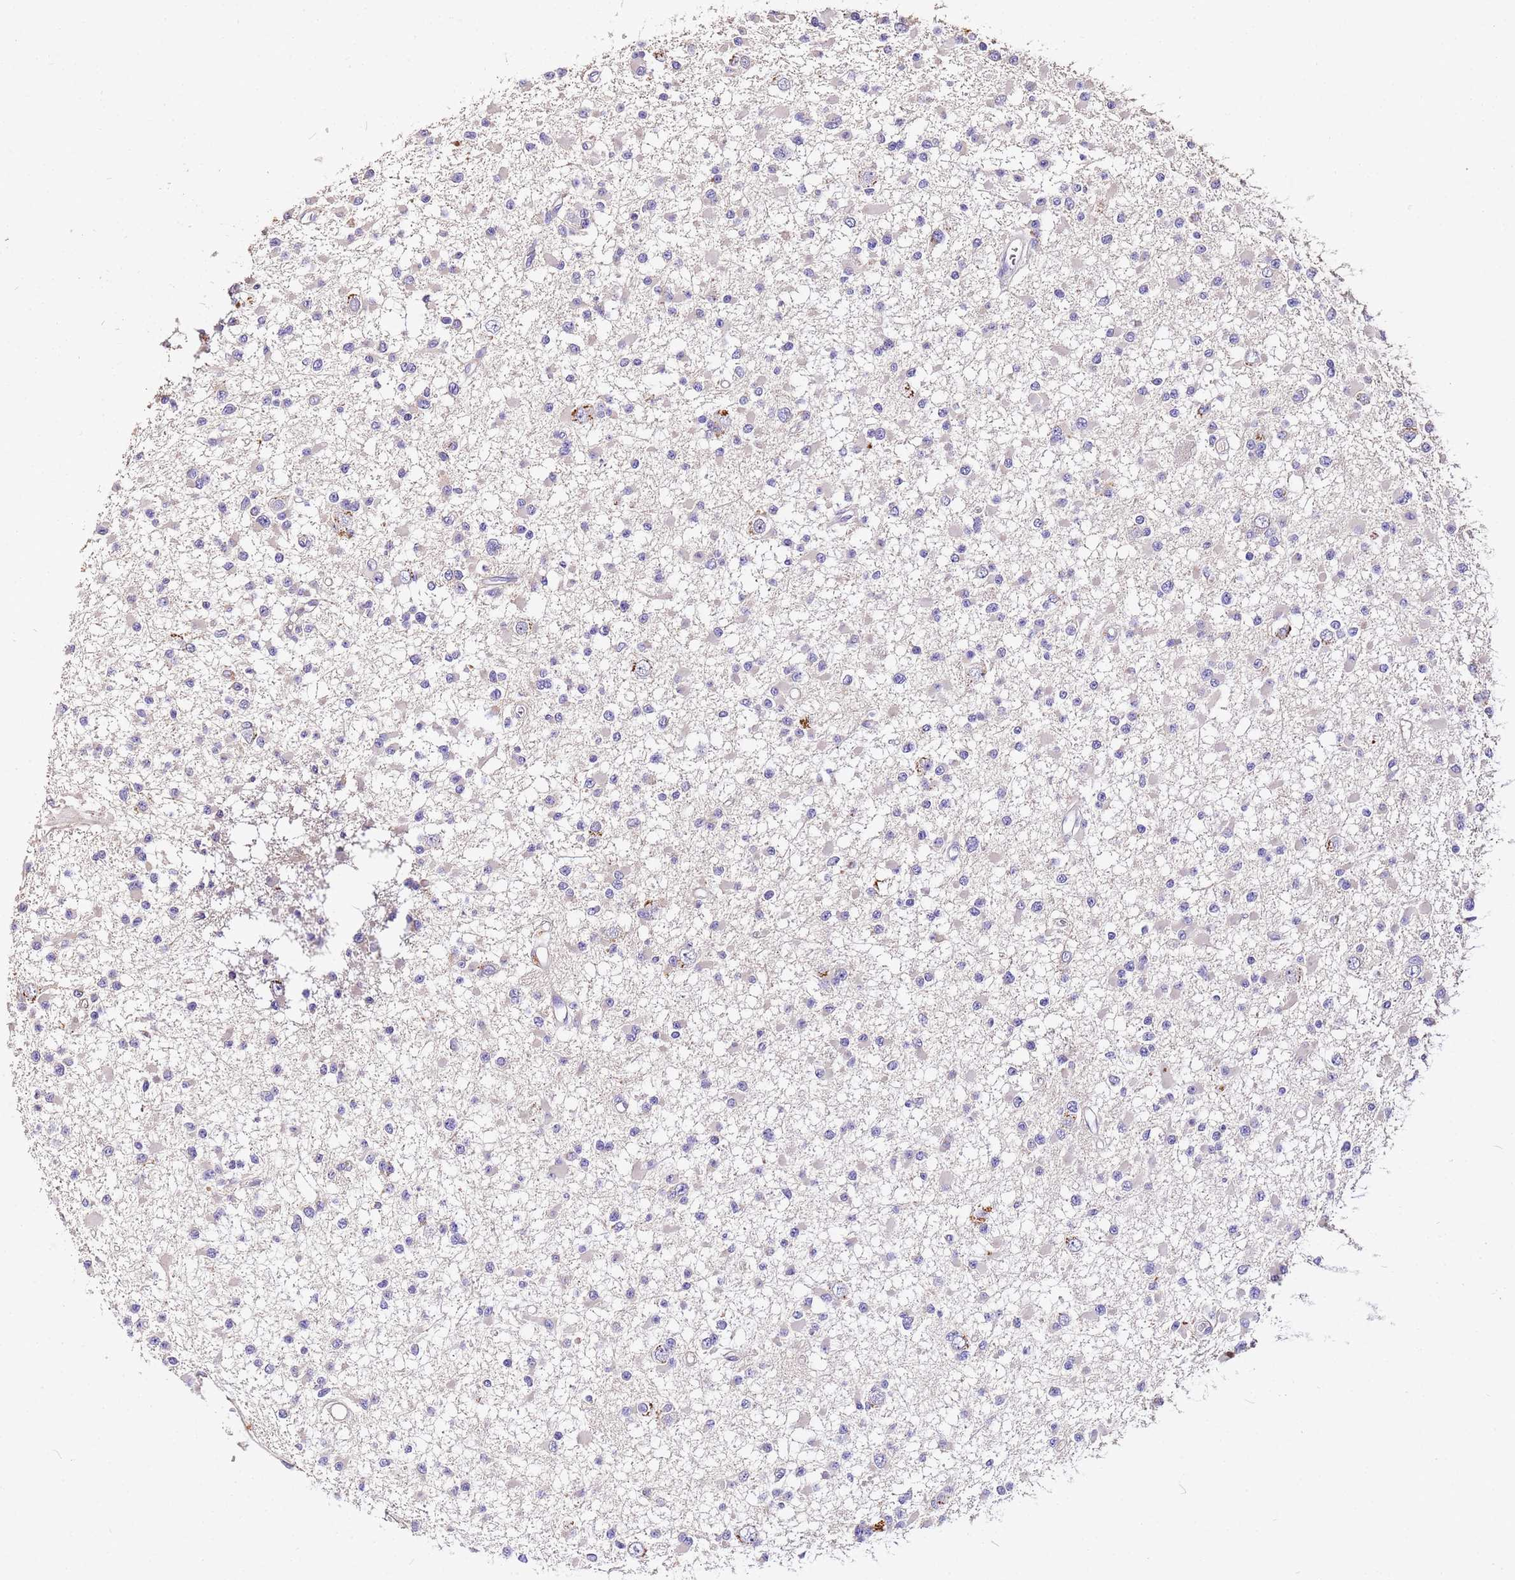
{"staining": {"intensity": "negative", "quantity": "none", "location": "none"}, "tissue": "glioma", "cell_type": "Tumor cells", "image_type": "cancer", "snomed": [{"axis": "morphology", "description": "Glioma, malignant, Low grade"}, {"axis": "topography", "description": "Brain"}], "caption": "Immunohistochemistry (IHC) of low-grade glioma (malignant) displays no expression in tumor cells.", "gene": "MTERF1", "patient": {"sex": "female", "age": 22}}